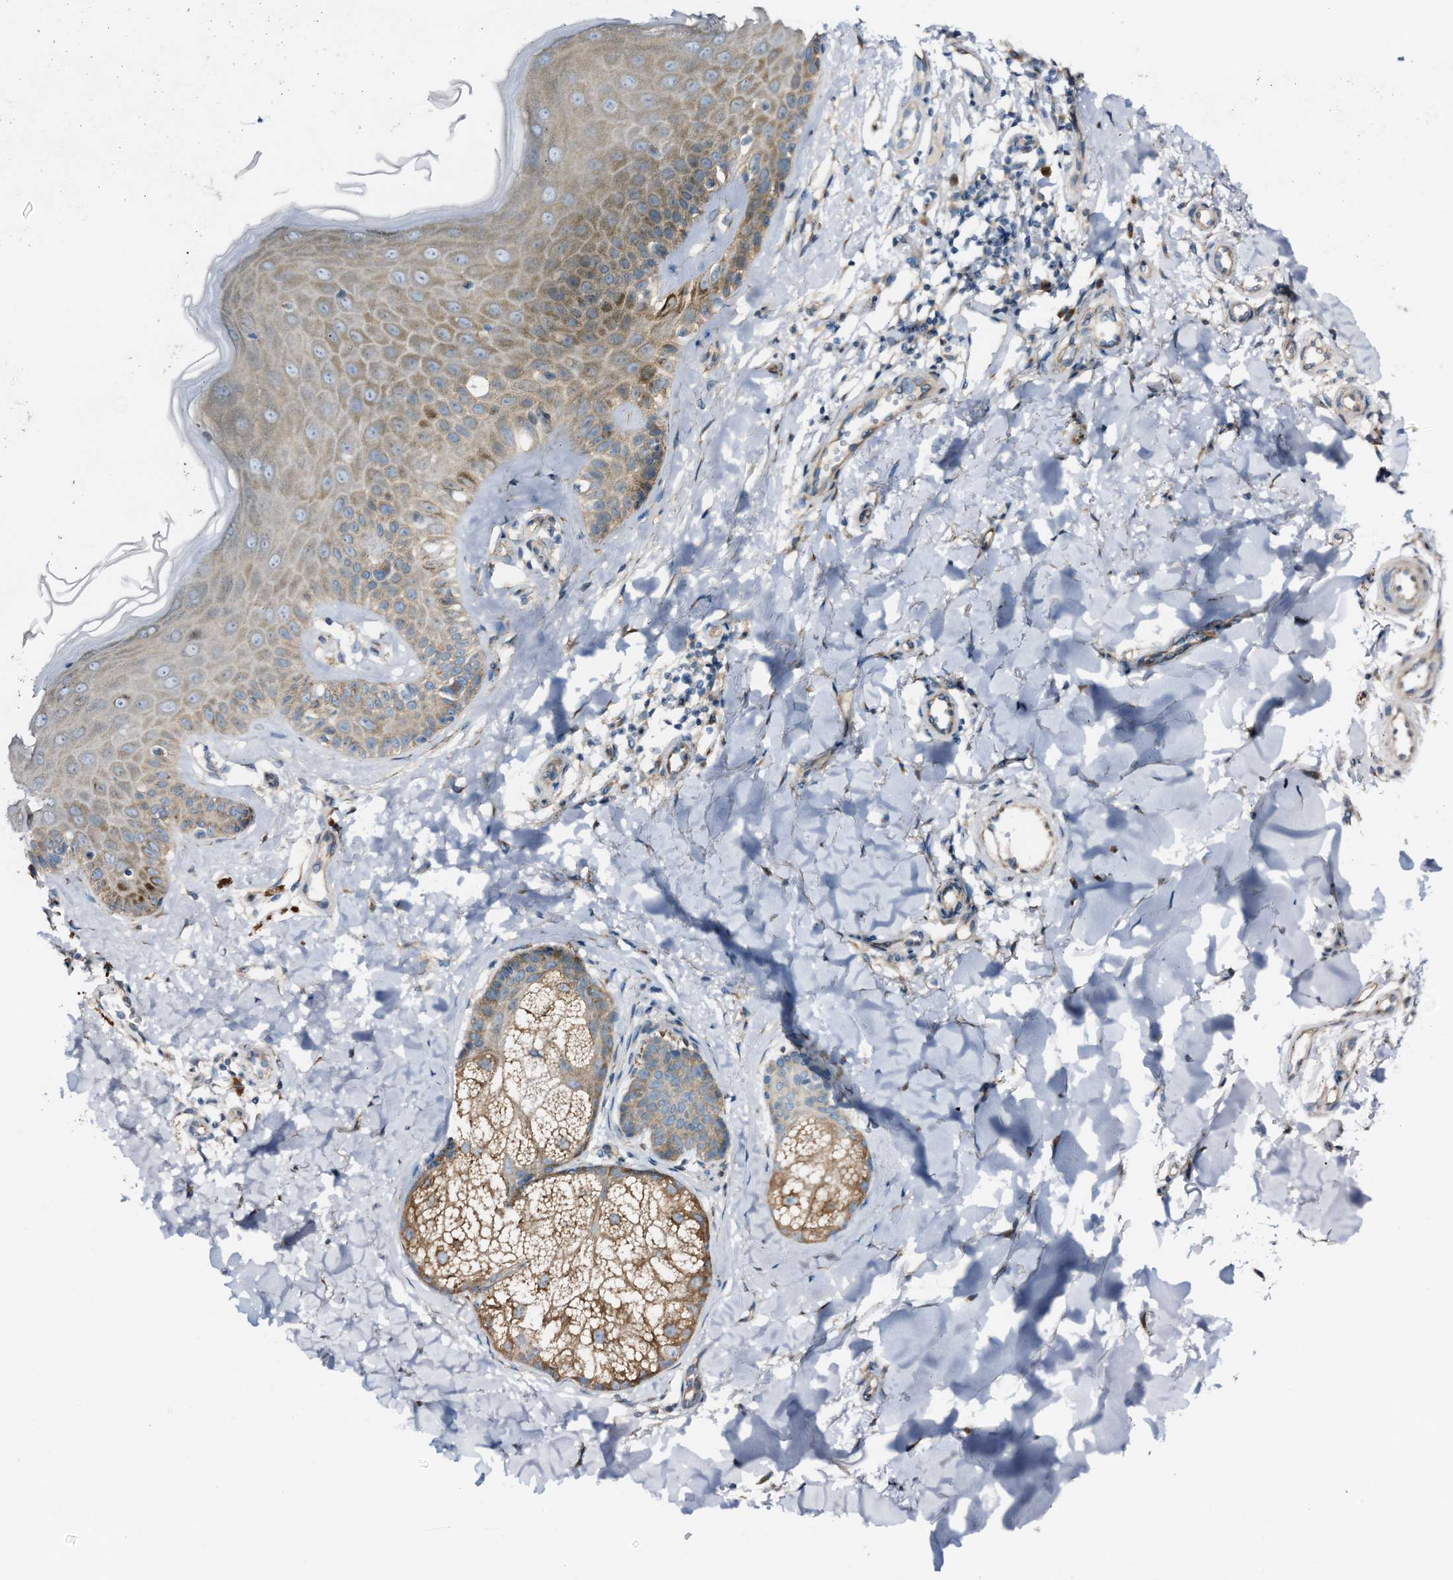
{"staining": {"intensity": "moderate", "quantity": ">75%", "location": "cytoplasmic/membranous"}, "tissue": "skin", "cell_type": "Fibroblasts", "image_type": "normal", "snomed": [{"axis": "morphology", "description": "Normal tissue, NOS"}, {"axis": "topography", "description": "Skin"}], "caption": "This photomicrograph displays IHC staining of normal human skin, with medium moderate cytoplasmic/membranous staining in about >75% of fibroblasts.", "gene": "STARD13", "patient": {"sex": "male", "age": 52}}